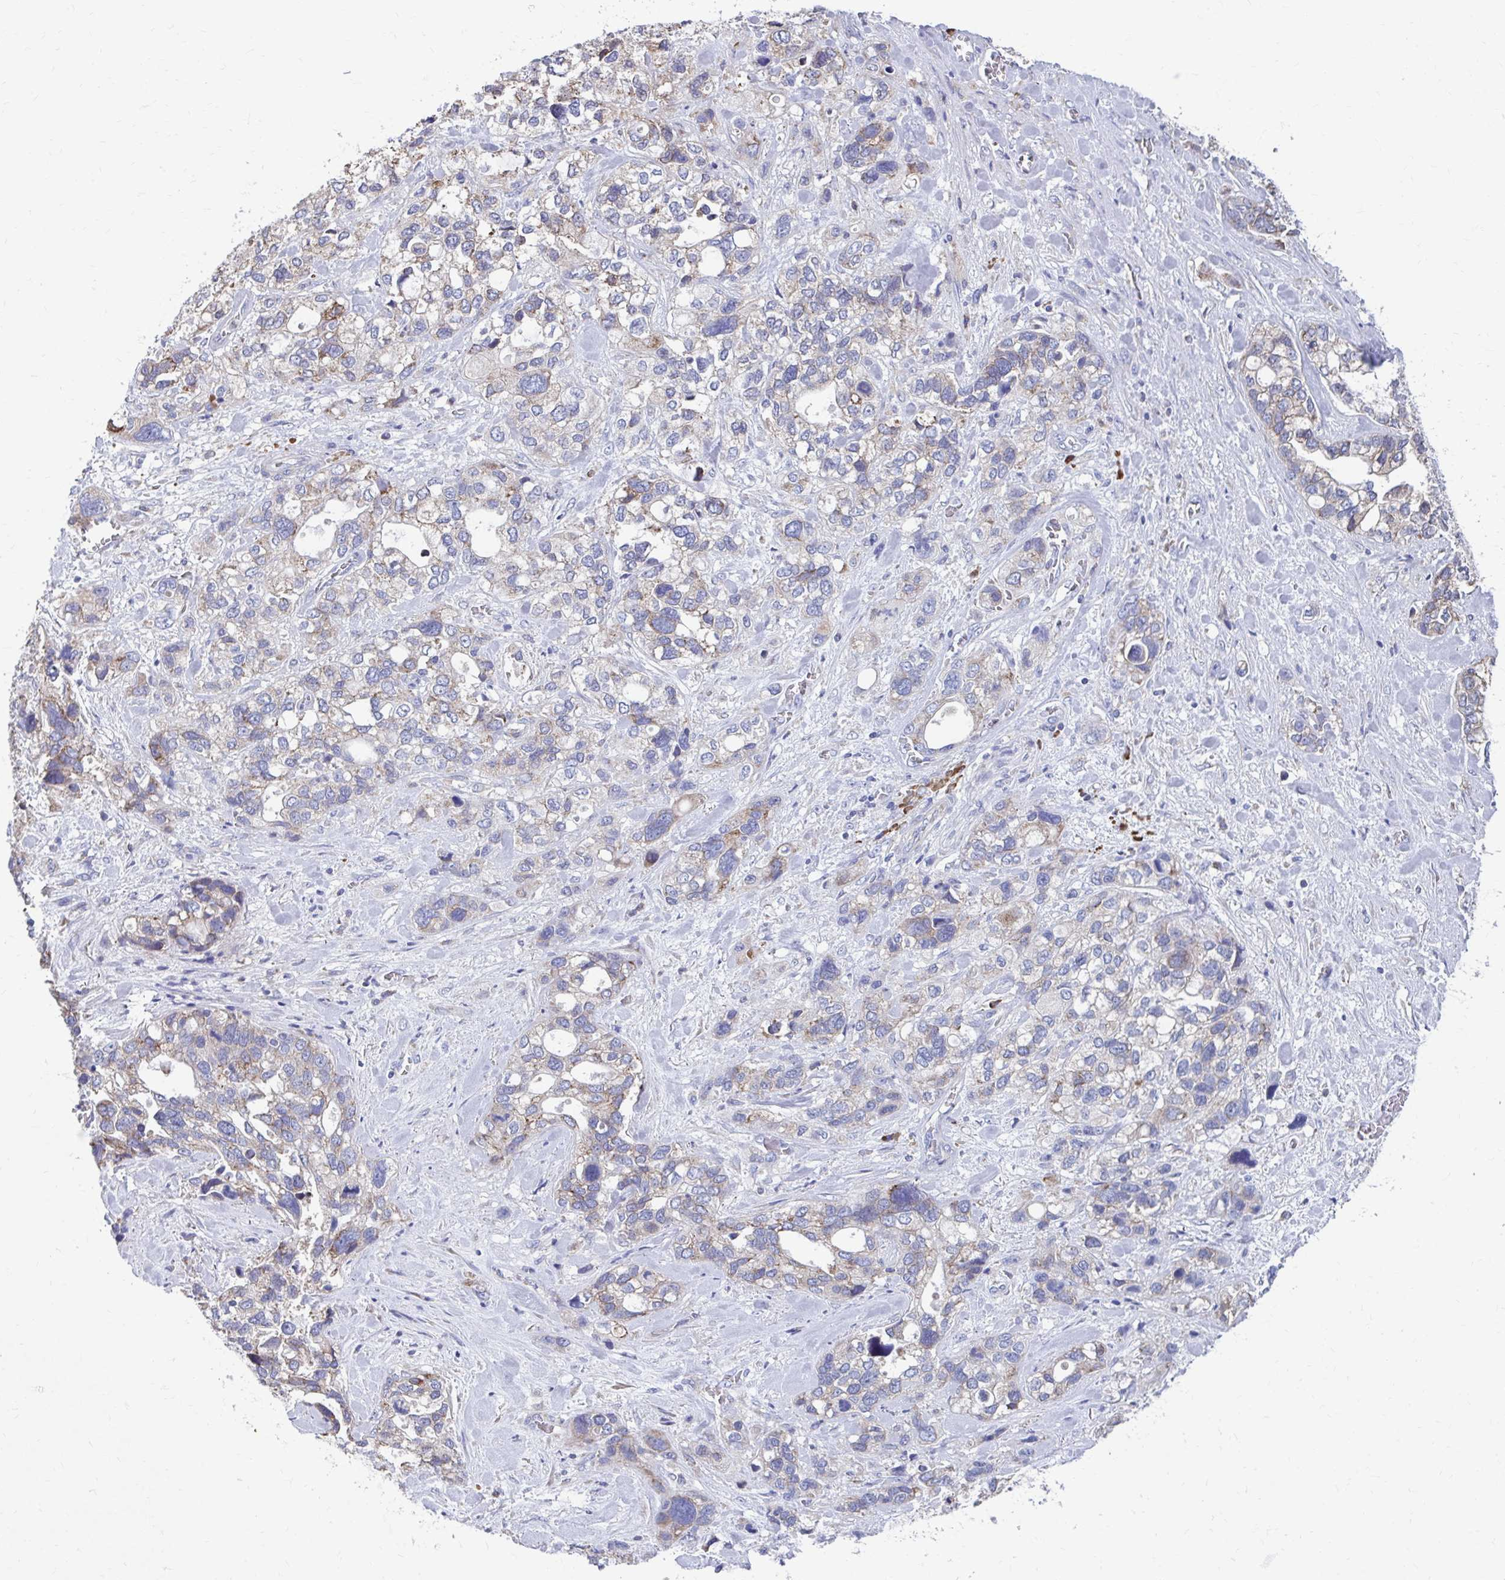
{"staining": {"intensity": "weak", "quantity": "<25%", "location": "cytoplasmic/membranous"}, "tissue": "stomach cancer", "cell_type": "Tumor cells", "image_type": "cancer", "snomed": [{"axis": "morphology", "description": "Adenocarcinoma, NOS"}, {"axis": "topography", "description": "Stomach, upper"}], "caption": "The histopathology image displays no significant expression in tumor cells of stomach cancer. (Immunohistochemistry, brightfield microscopy, high magnification).", "gene": "FKBP2", "patient": {"sex": "female", "age": 81}}